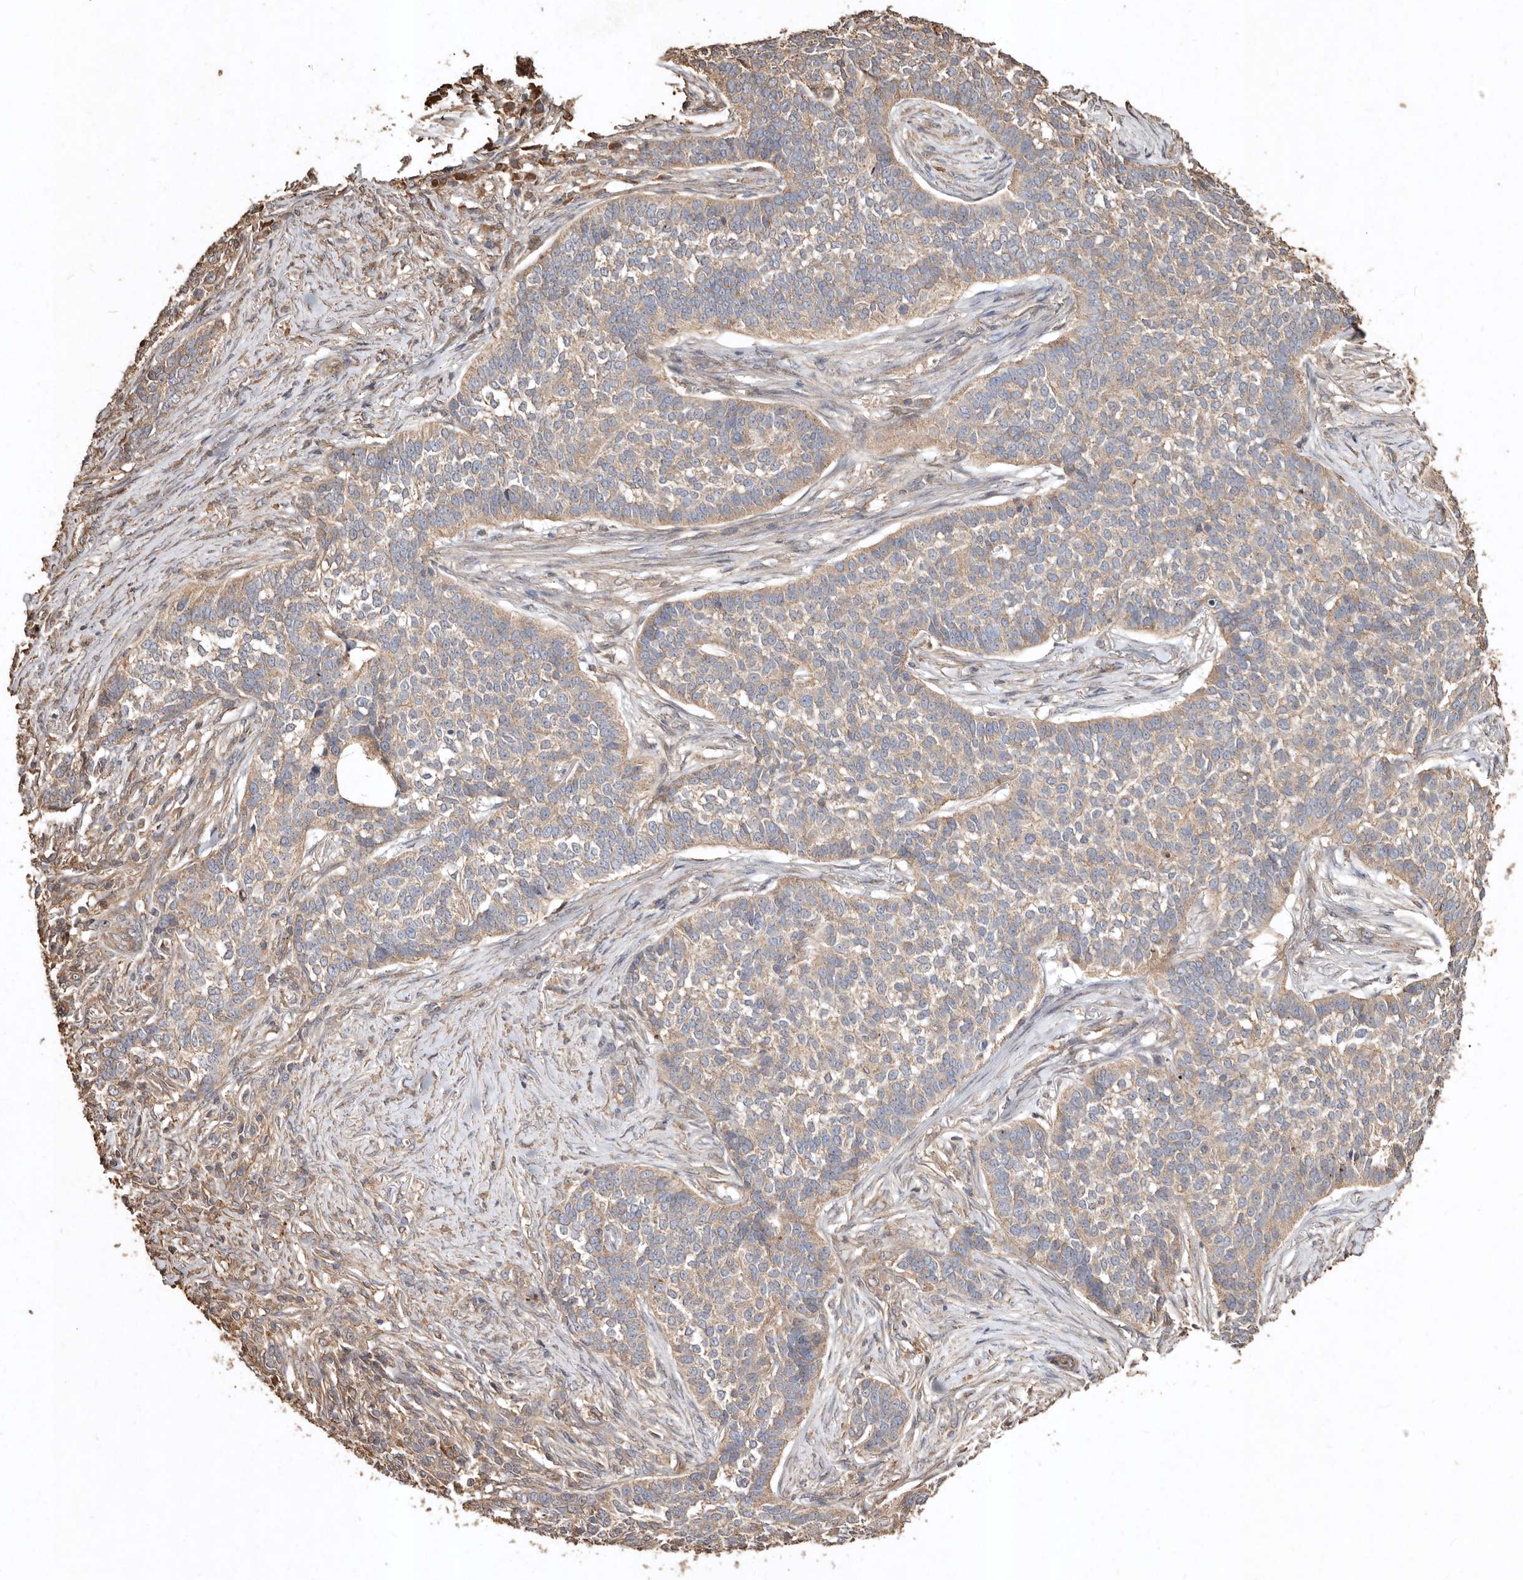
{"staining": {"intensity": "weak", "quantity": "25%-75%", "location": "cytoplasmic/membranous"}, "tissue": "skin cancer", "cell_type": "Tumor cells", "image_type": "cancer", "snomed": [{"axis": "morphology", "description": "Basal cell carcinoma"}, {"axis": "topography", "description": "Skin"}], "caption": "DAB immunohistochemical staining of skin cancer demonstrates weak cytoplasmic/membranous protein positivity in approximately 25%-75% of tumor cells.", "gene": "FARS2", "patient": {"sex": "male", "age": 85}}